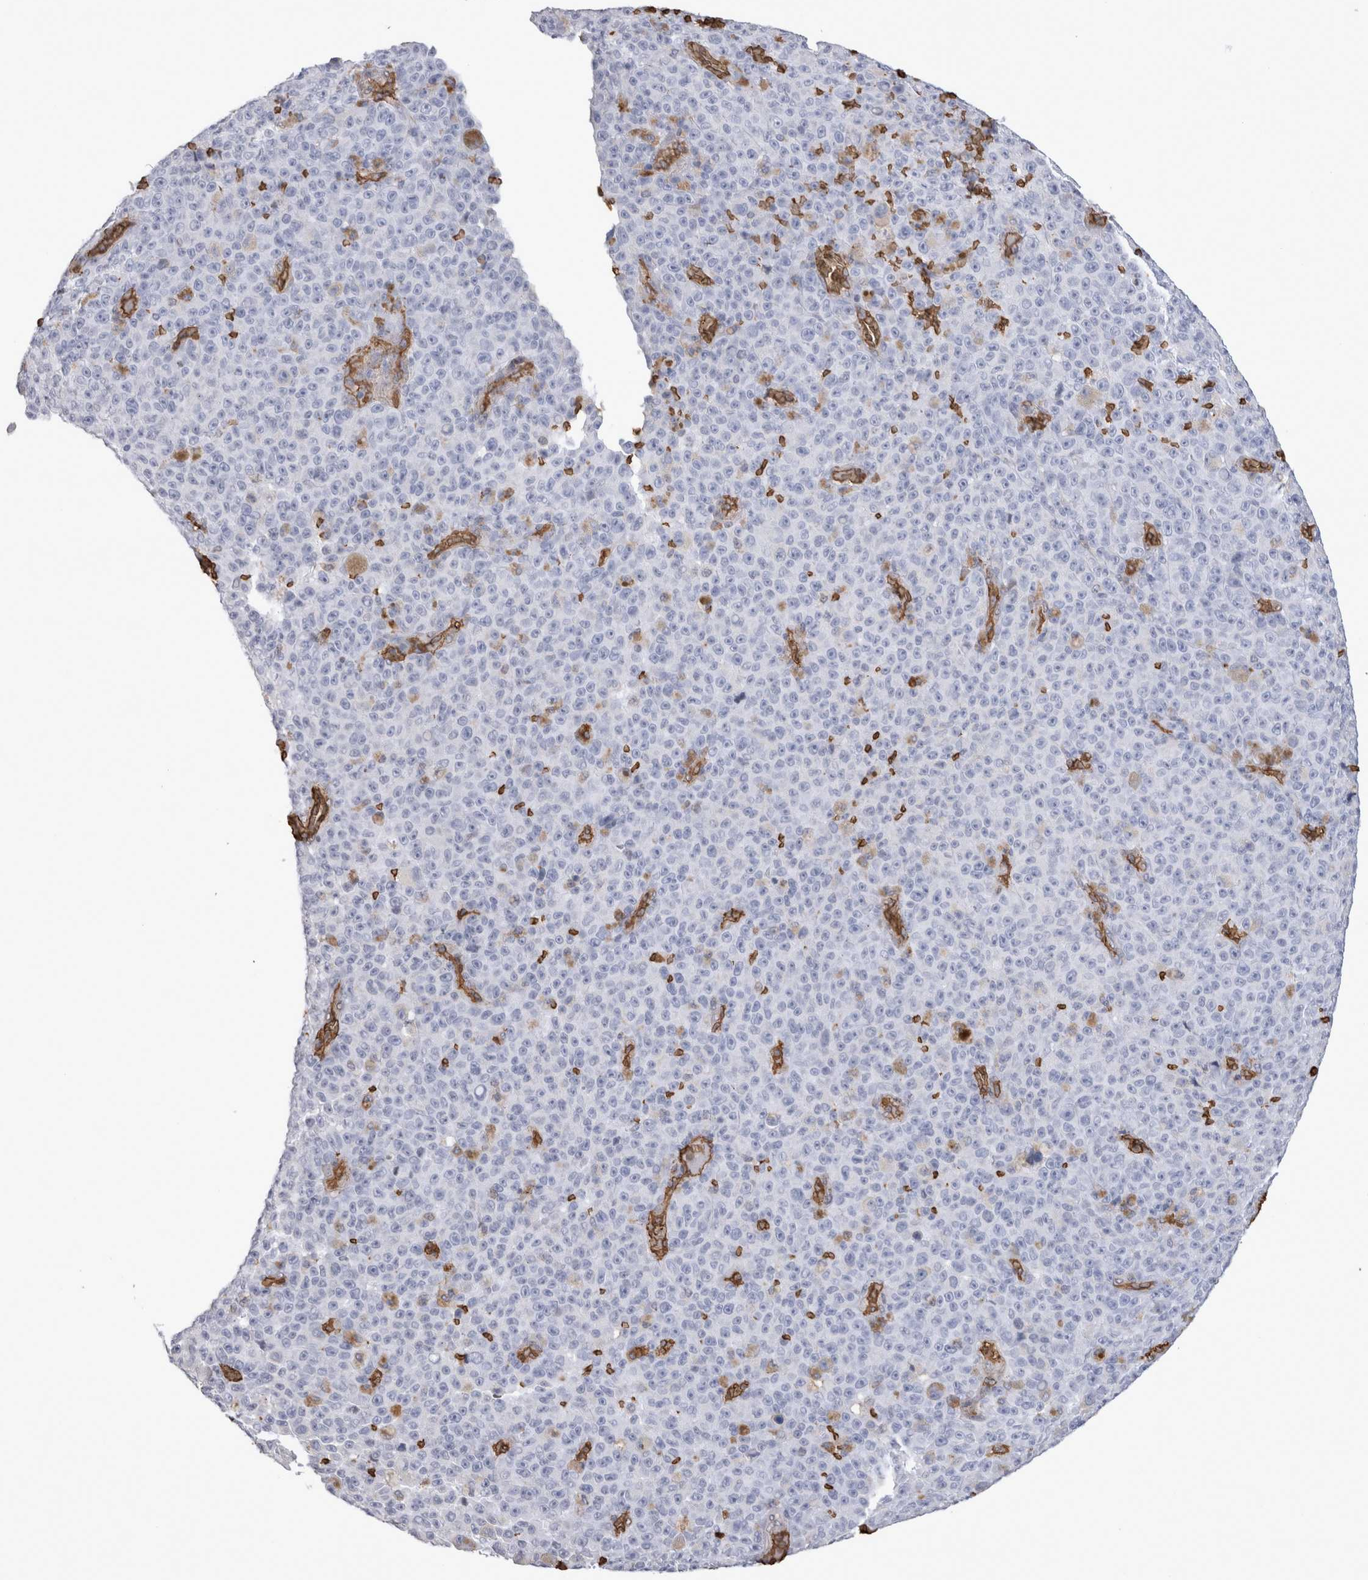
{"staining": {"intensity": "negative", "quantity": "none", "location": "none"}, "tissue": "melanoma", "cell_type": "Tumor cells", "image_type": "cancer", "snomed": [{"axis": "morphology", "description": "Malignant melanoma, NOS"}, {"axis": "topography", "description": "Skin"}], "caption": "This is a histopathology image of immunohistochemistry staining of malignant melanoma, which shows no staining in tumor cells.", "gene": "IL17RC", "patient": {"sex": "female", "age": 82}}